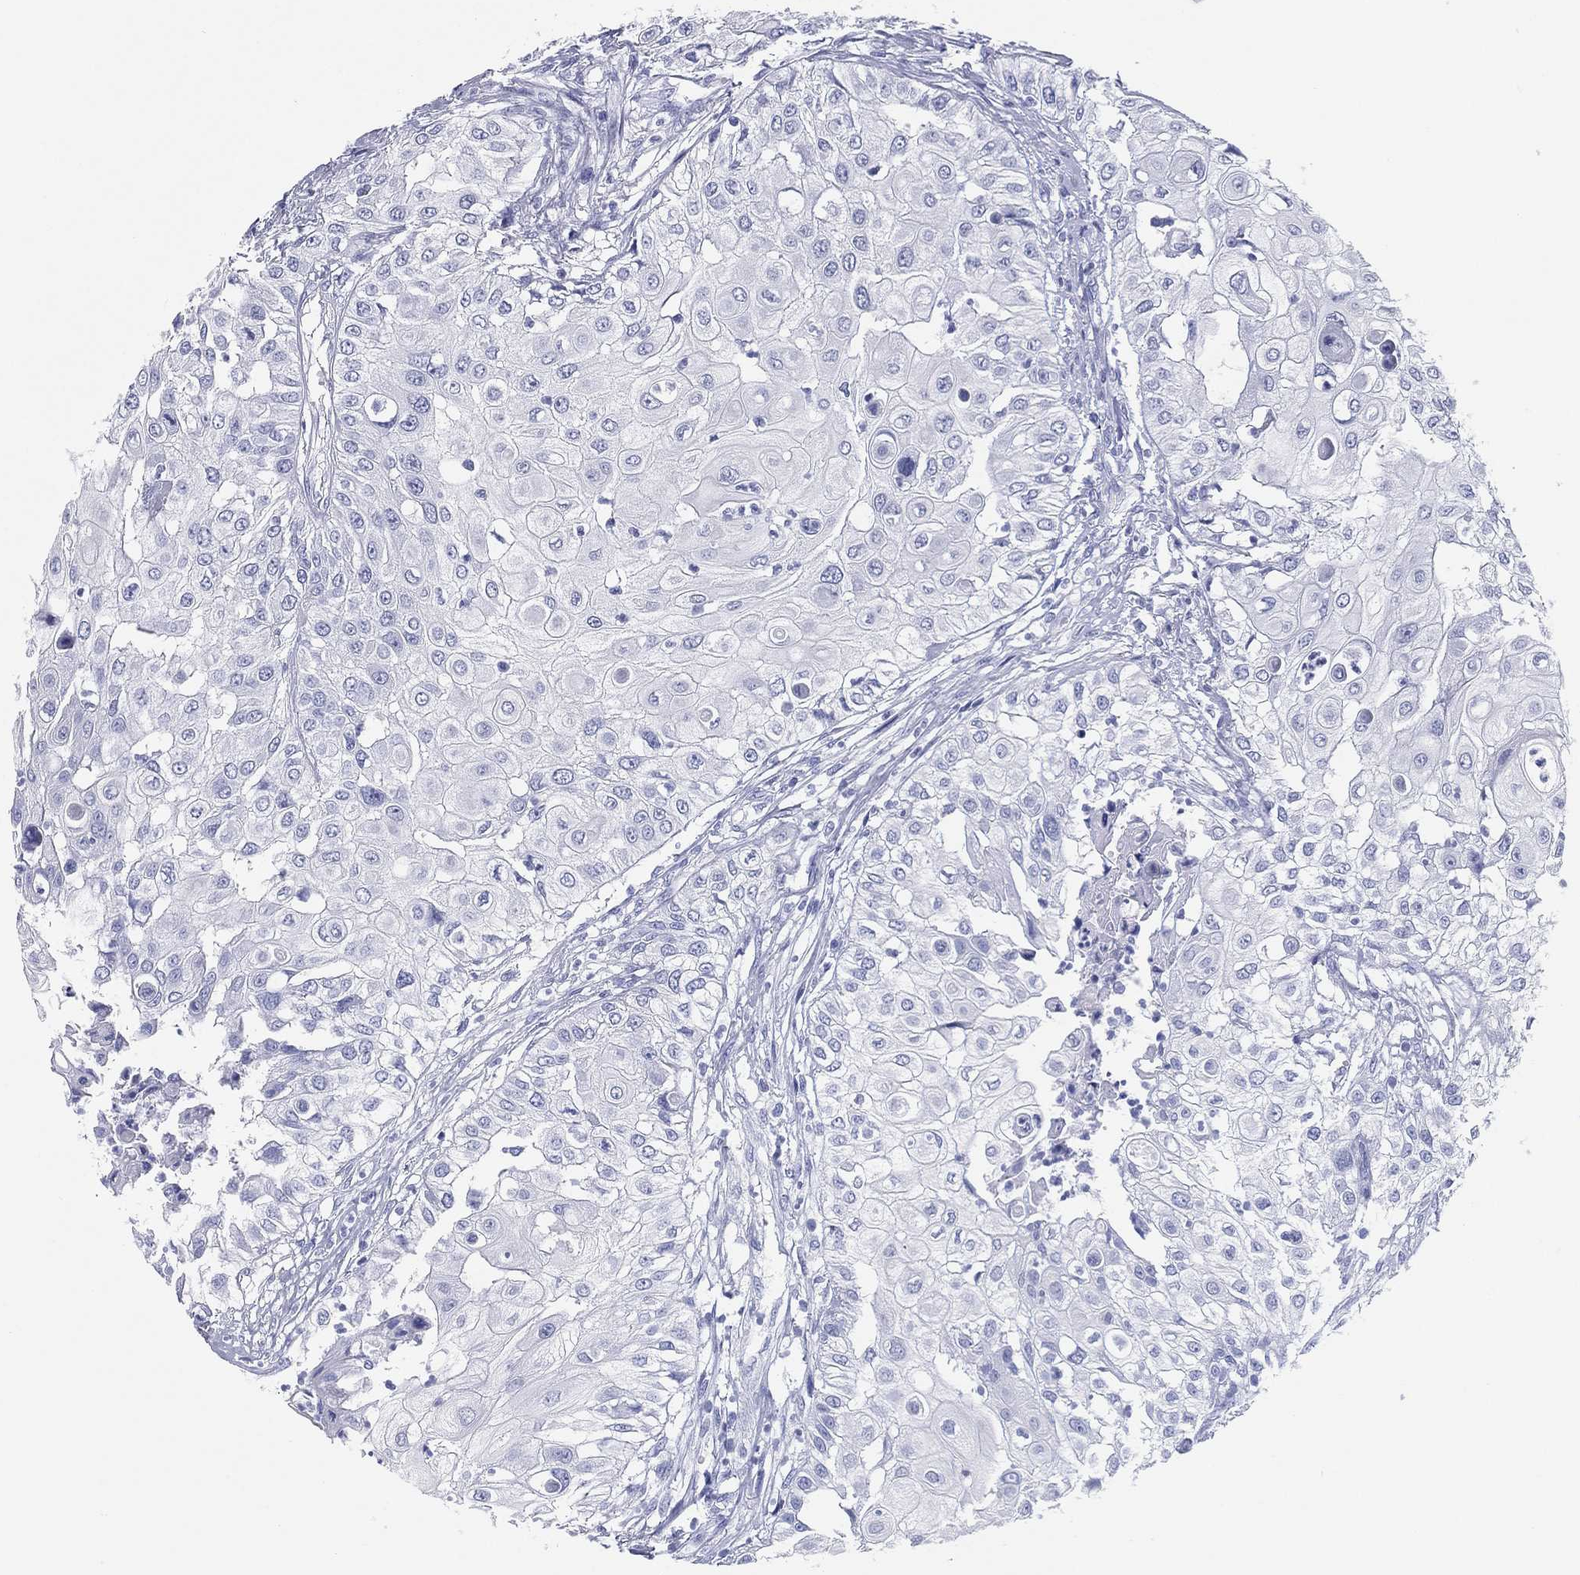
{"staining": {"intensity": "negative", "quantity": "none", "location": "none"}, "tissue": "urothelial cancer", "cell_type": "Tumor cells", "image_type": "cancer", "snomed": [{"axis": "morphology", "description": "Urothelial carcinoma, High grade"}, {"axis": "topography", "description": "Urinary bladder"}], "caption": "Protein analysis of high-grade urothelial carcinoma displays no significant positivity in tumor cells. (DAB (3,3'-diaminobenzidine) immunohistochemistry (IHC) with hematoxylin counter stain).", "gene": "CD79A", "patient": {"sex": "female", "age": 79}}